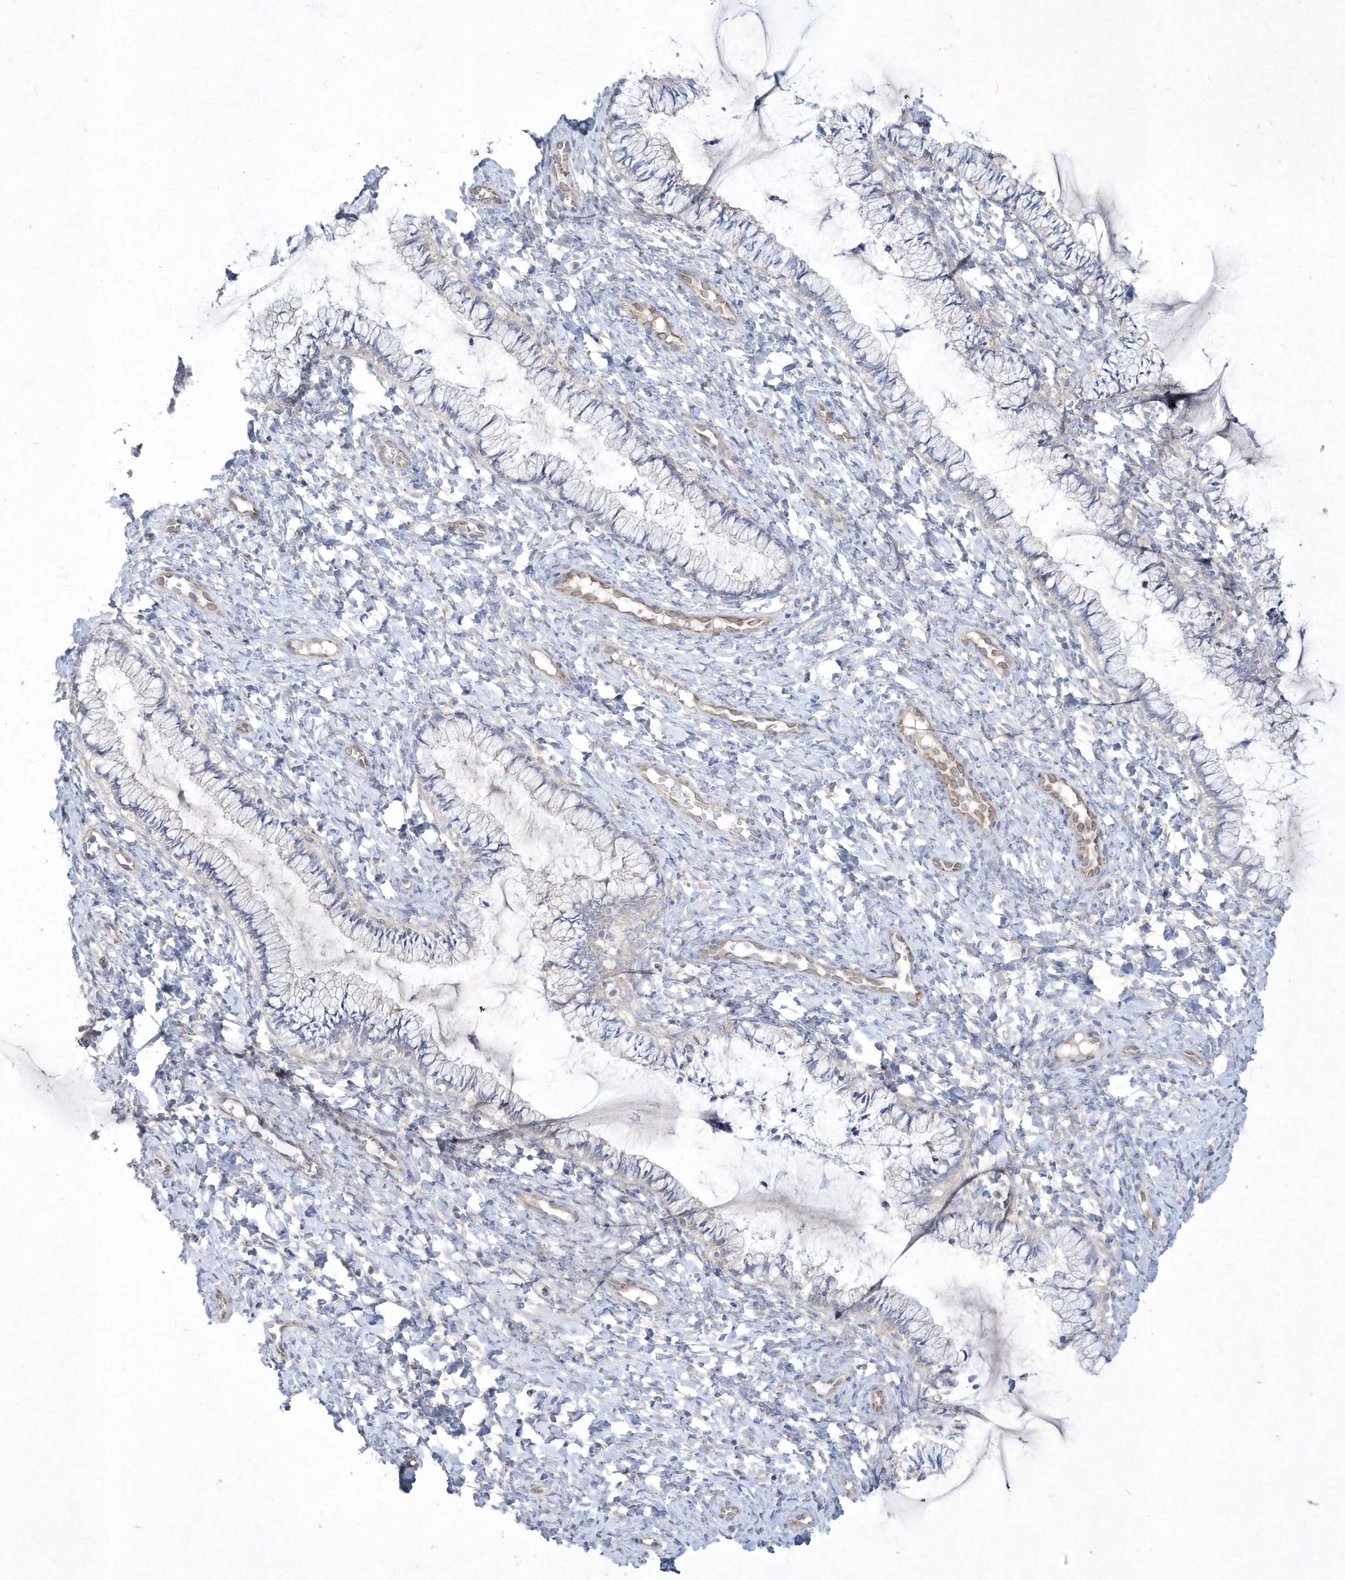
{"staining": {"intensity": "negative", "quantity": "none", "location": "none"}, "tissue": "cervix", "cell_type": "Glandular cells", "image_type": "normal", "snomed": [{"axis": "morphology", "description": "Normal tissue, NOS"}, {"axis": "morphology", "description": "Adenocarcinoma, NOS"}, {"axis": "topography", "description": "Cervix"}], "caption": "Micrograph shows no significant protein staining in glandular cells of benign cervix.", "gene": "DGAT1", "patient": {"sex": "female", "age": 29}}